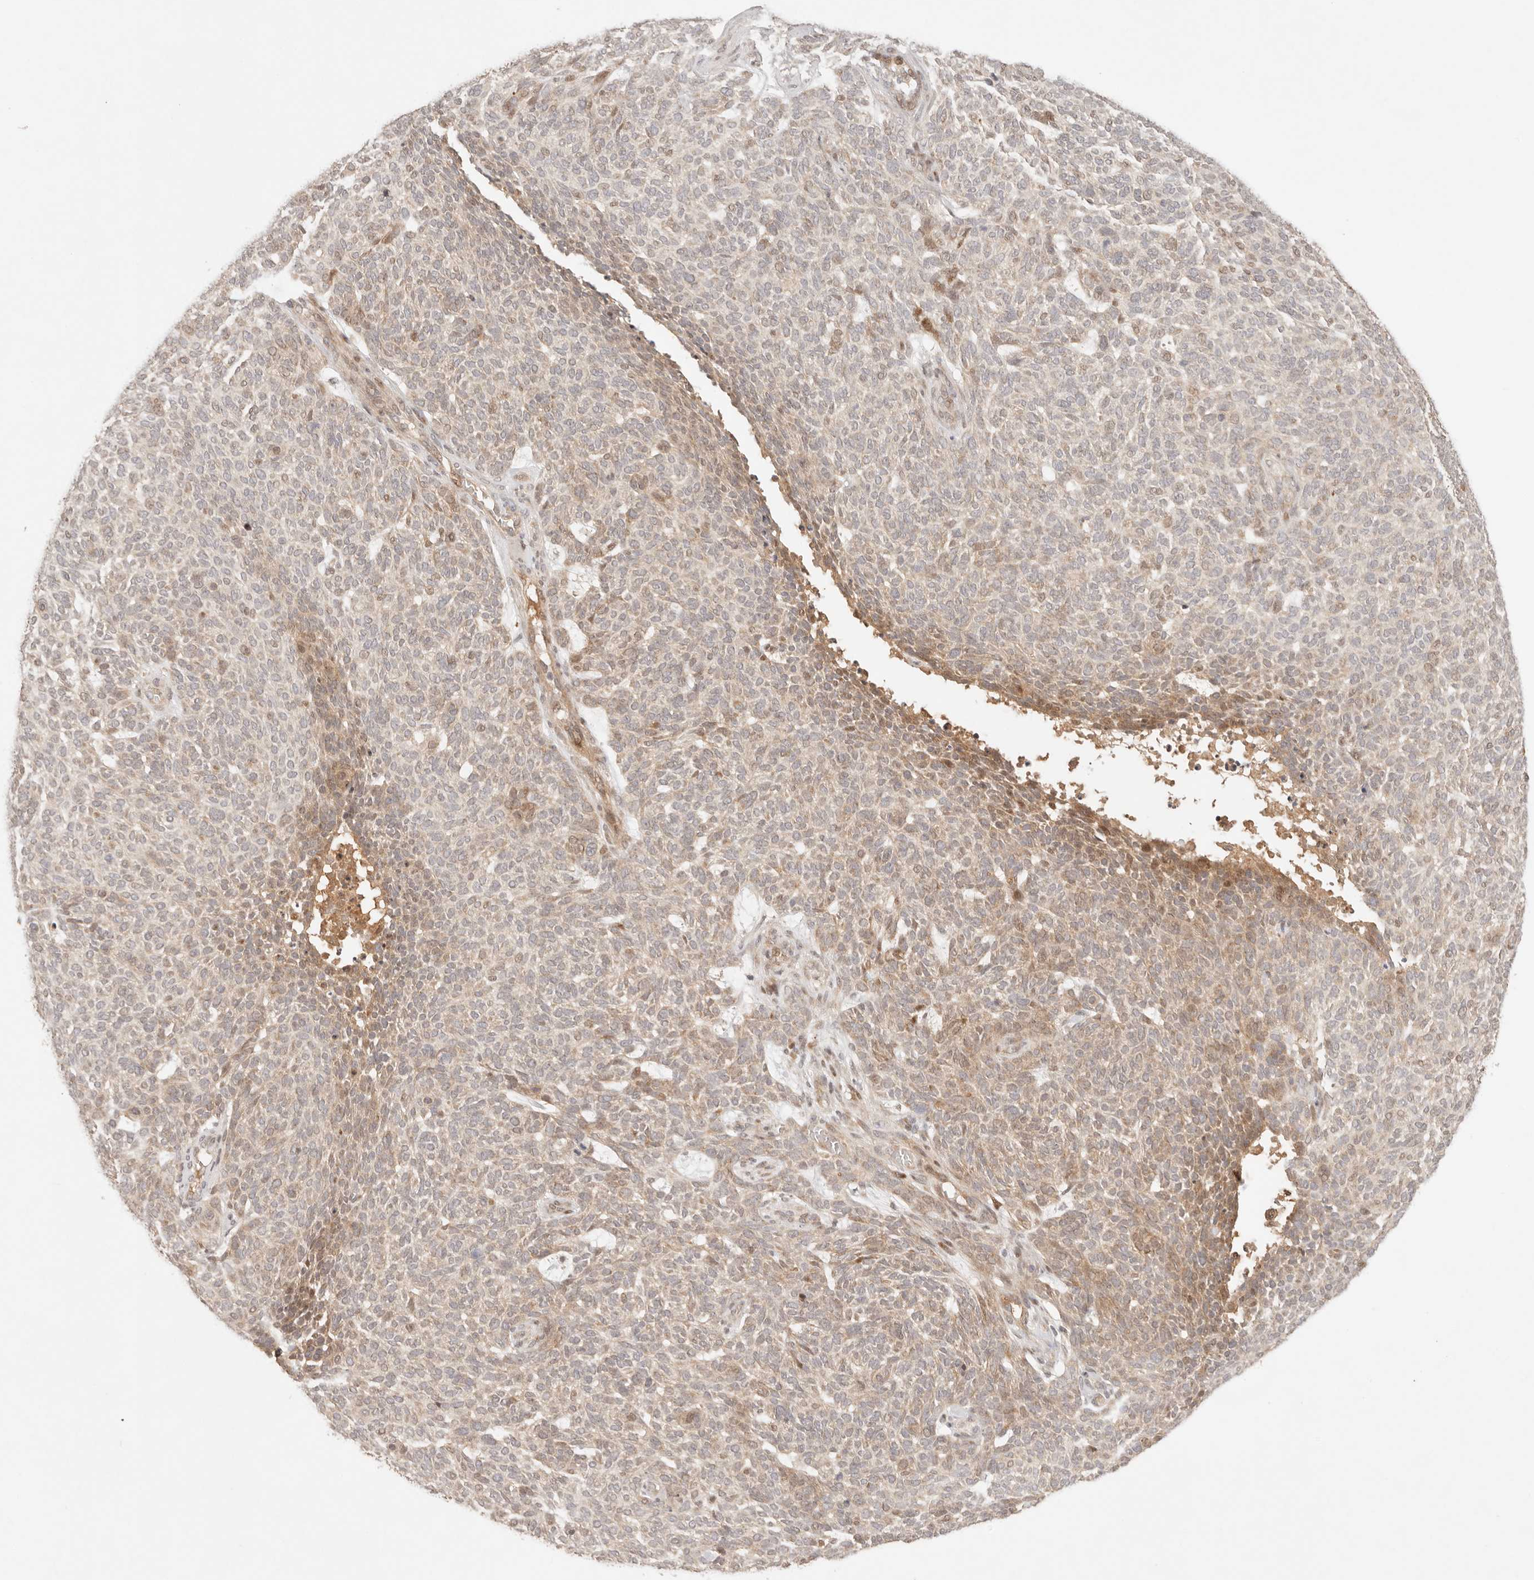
{"staining": {"intensity": "weak", "quantity": "25%-75%", "location": "cytoplasmic/membranous"}, "tissue": "skin cancer", "cell_type": "Tumor cells", "image_type": "cancer", "snomed": [{"axis": "morphology", "description": "Squamous cell carcinoma, NOS"}, {"axis": "topography", "description": "Skin"}], "caption": "Skin squamous cell carcinoma tissue reveals weak cytoplasmic/membranous expression in about 25%-75% of tumor cells, visualized by immunohistochemistry.", "gene": "PHLDA3", "patient": {"sex": "female", "age": 90}}